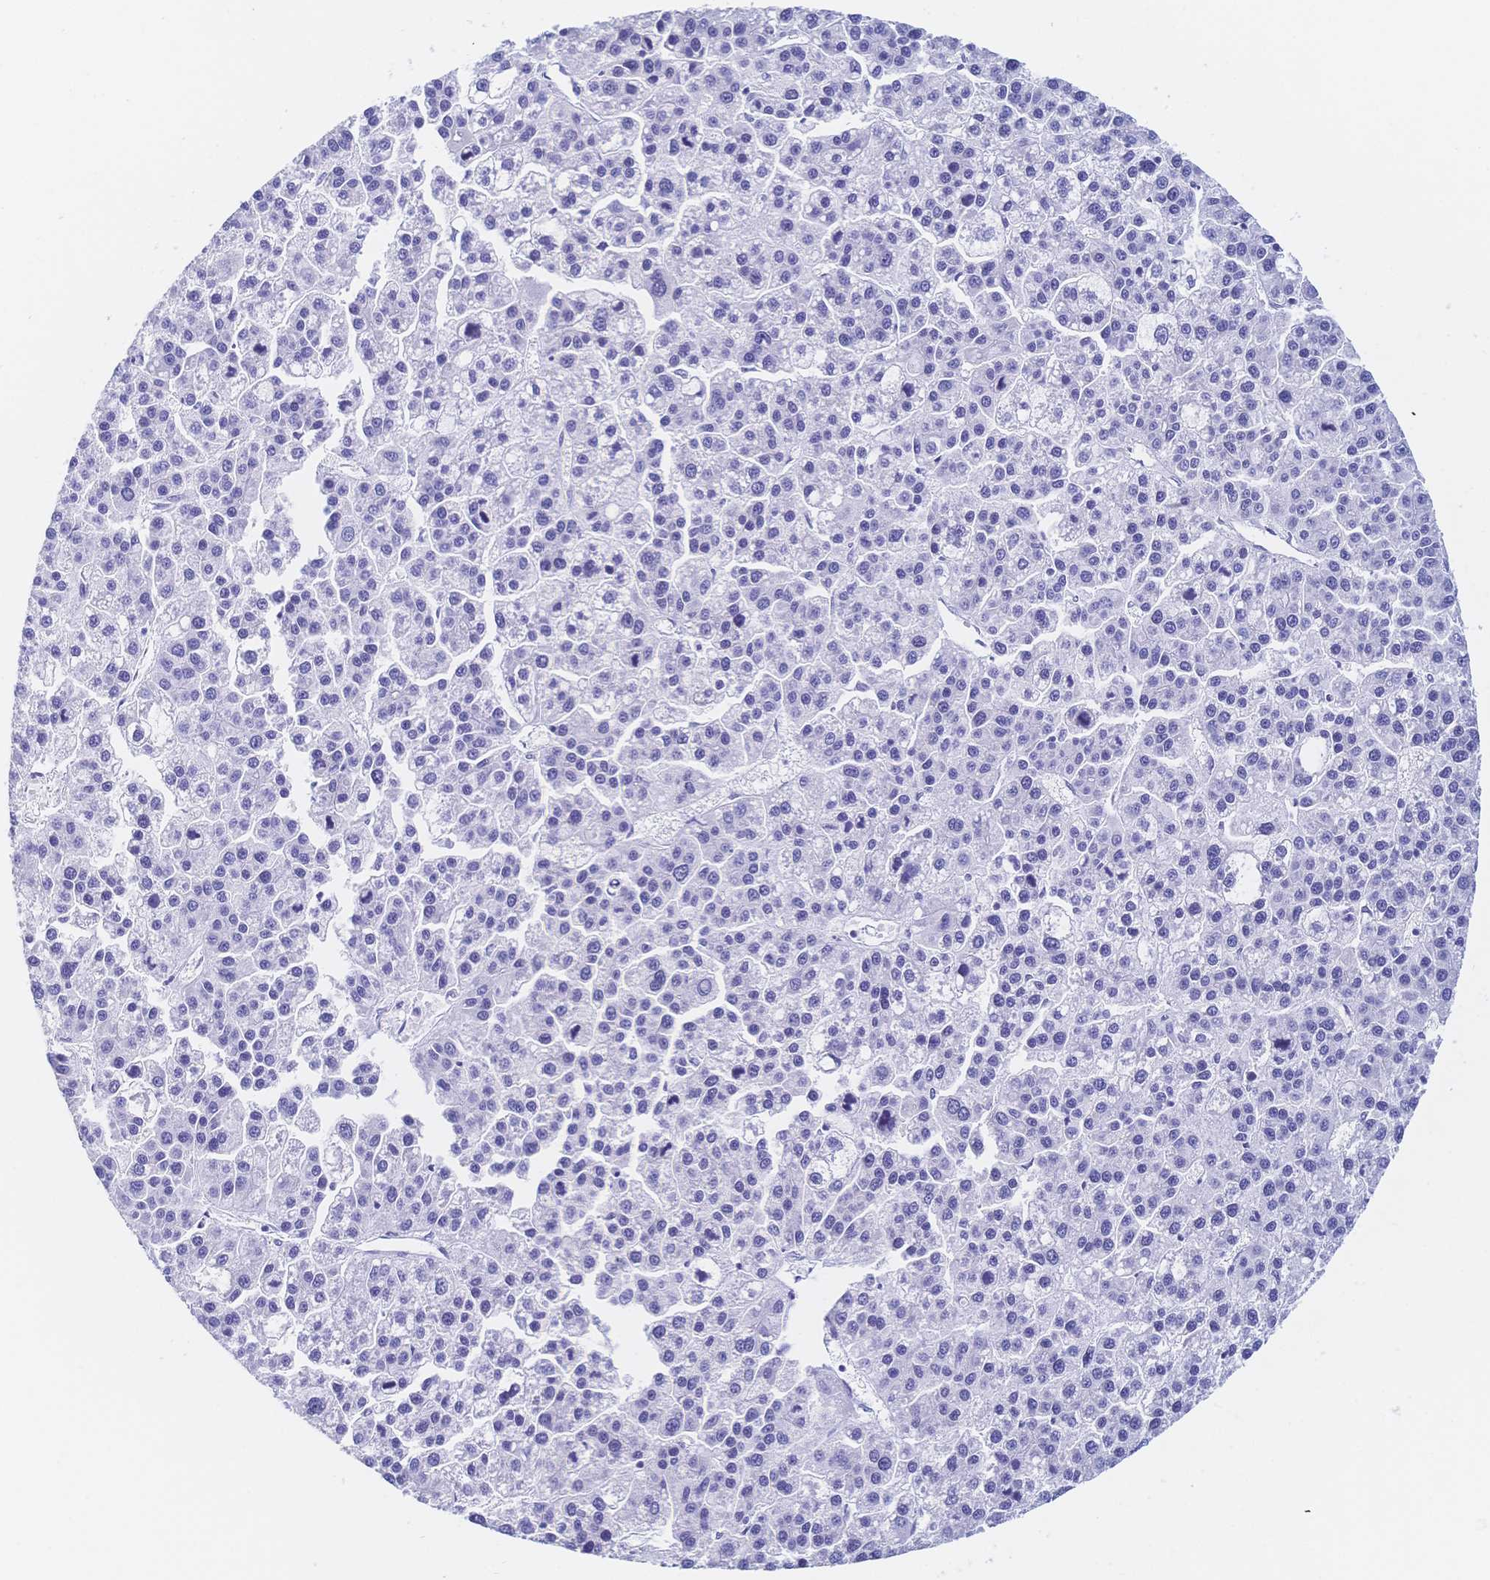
{"staining": {"intensity": "negative", "quantity": "none", "location": "none"}, "tissue": "liver cancer", "cell_type": "Tumor cells", "image_type": "cancer", "snomed": [{"axis": "morphology", "description": "Carcinoma, Hepatocellular, NOS"}, {"axis": "topography", "description": "Liver"}], "caption": "The micrograph reveals no significant positivity in tumor cells of liver cancer.", "gene": "MEP1B", "patient": {"sex": "female", "age": 58}}